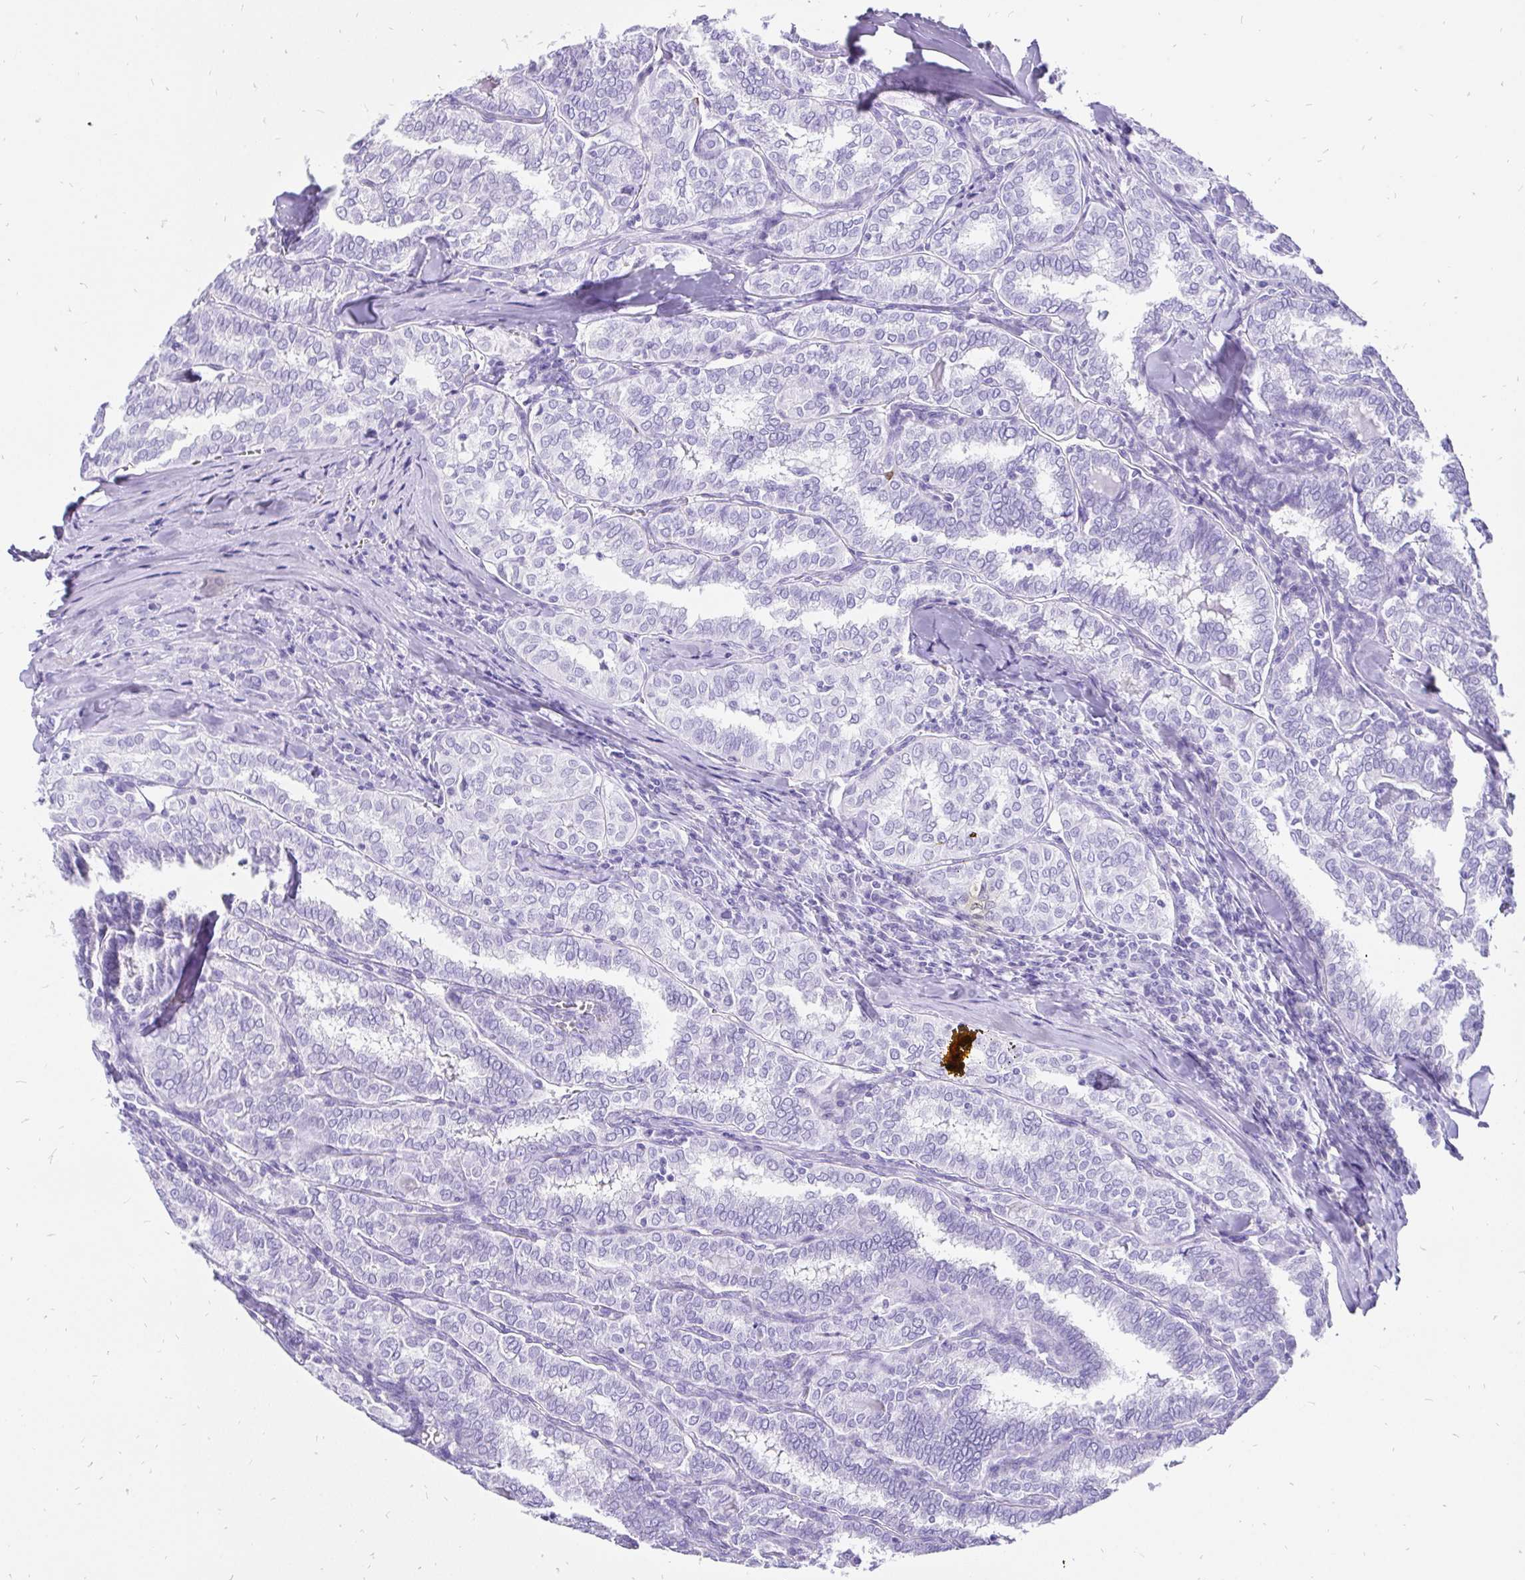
{"staining": {"intensity": "negative", "quantity": "none", "location": "none"}, "tissue": "thyroid cancer", "cell_type": "Tumor cells", "image_type": "cancer", "snomed": [{"axis": "morphology", "description": "Papillary adenocarcinoma, NOS"}, {"axis": "topography", "description": "Thyroid gland"}], "caption": "A histopathology image of human thyroid cancer is negative for staining in tumor cells.", "gene": "KRT13", "patient": {"sex": "female", "age": 30}}